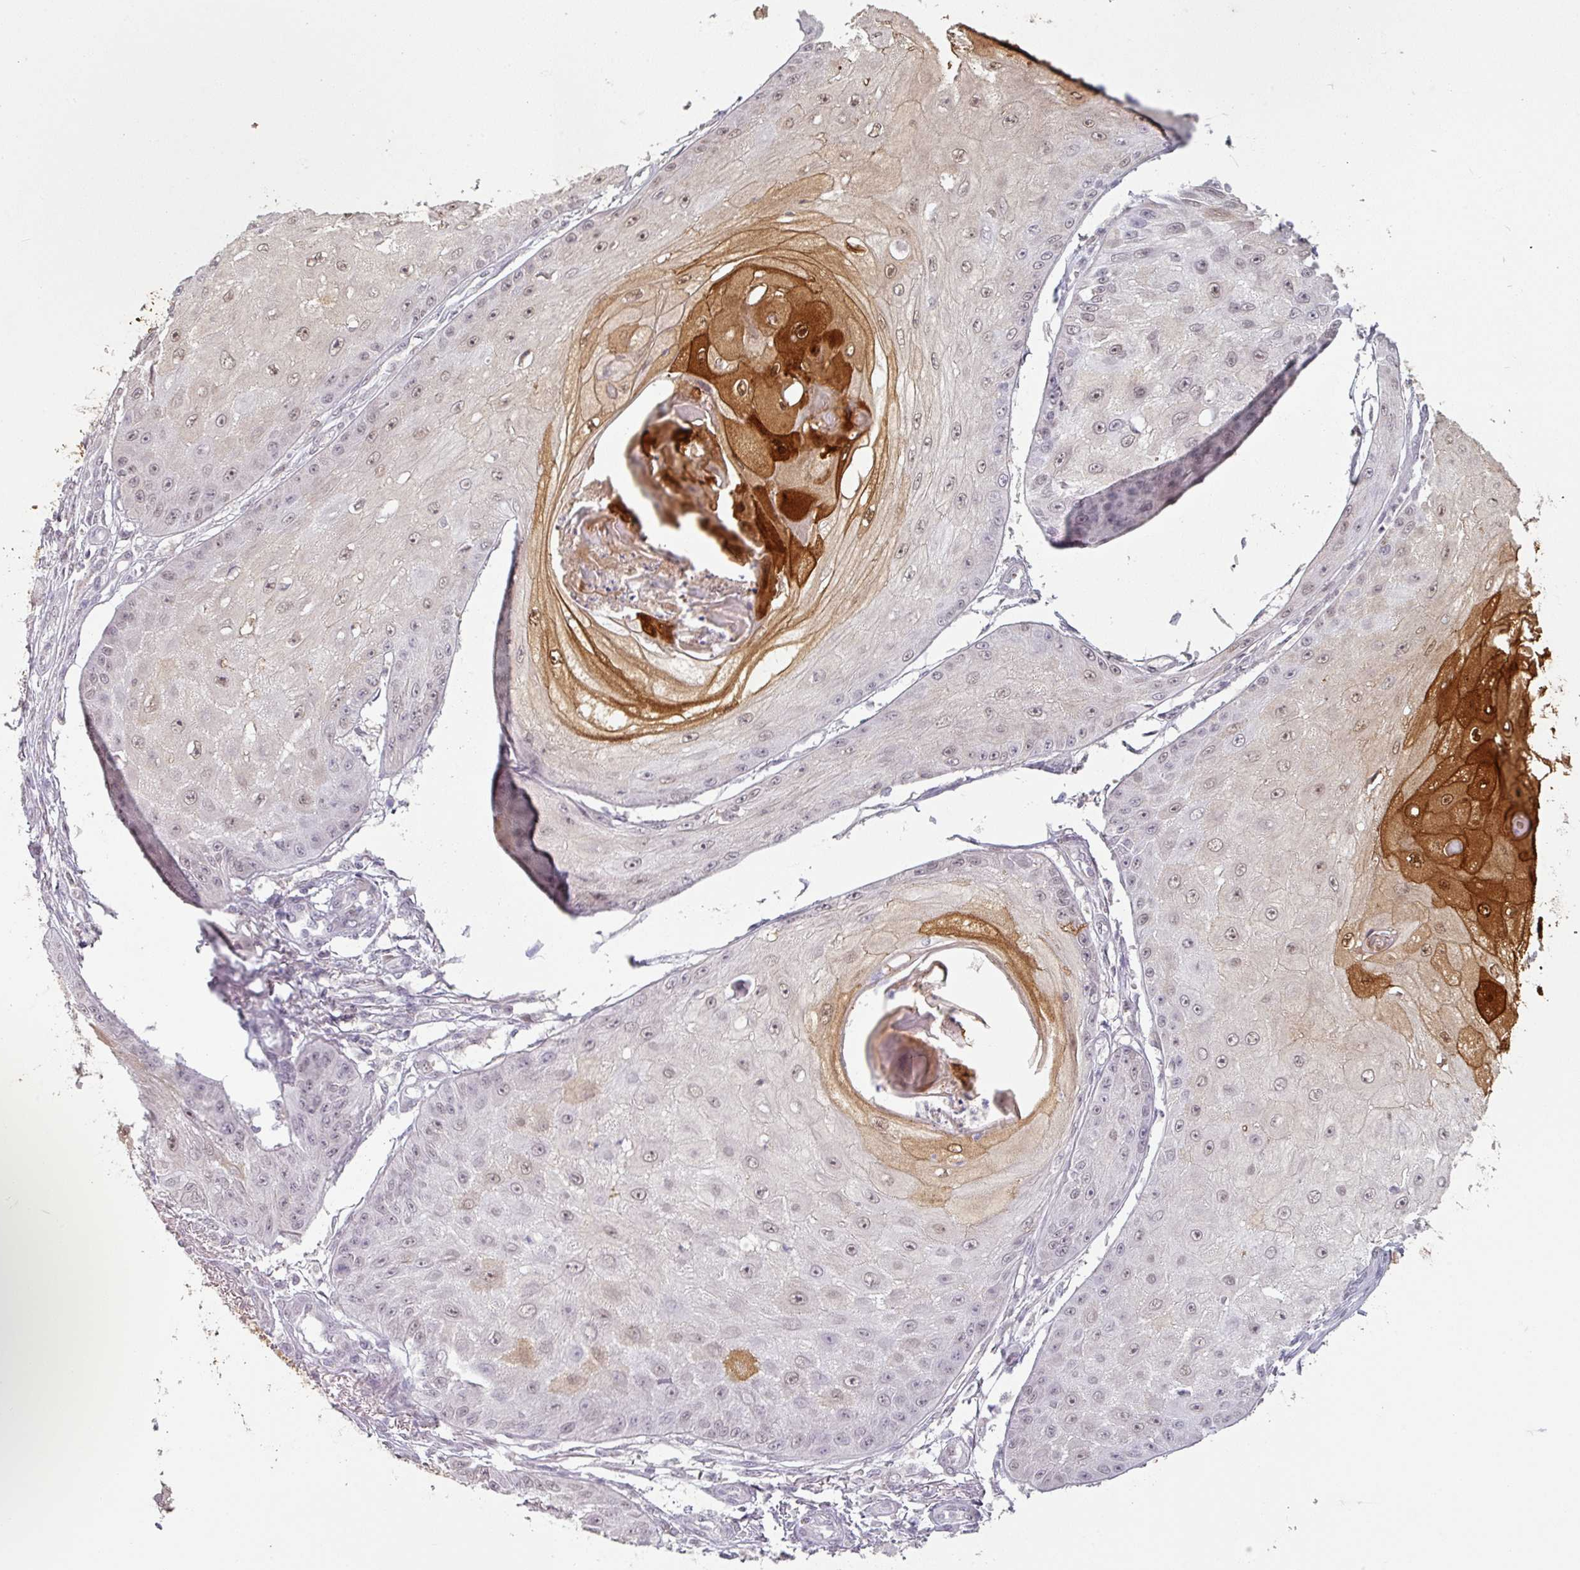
{"staining": {"intensity": "strong", "quantity": "<25%", "location": "cytoplasmic/membranous,nuclear"}, "tissue": "skin cancer", "cell_type": "Tumor cells", "image_type": "cancer", "snomed": [{"axis": "morphology", "description": "Squamous cell carcinoma, NOS"}, {"axis": "topography", "description": "Skin"}], "caption": "Human skin squamous cell carcinoma stained for a protein (brown) demonstrates strong cytoplasmic/membranous and nuclear positive positivity in approximately <25% of tumor cells.", "gene": "SPRR1A", "patient": {"sex": "male", "age": 70}}